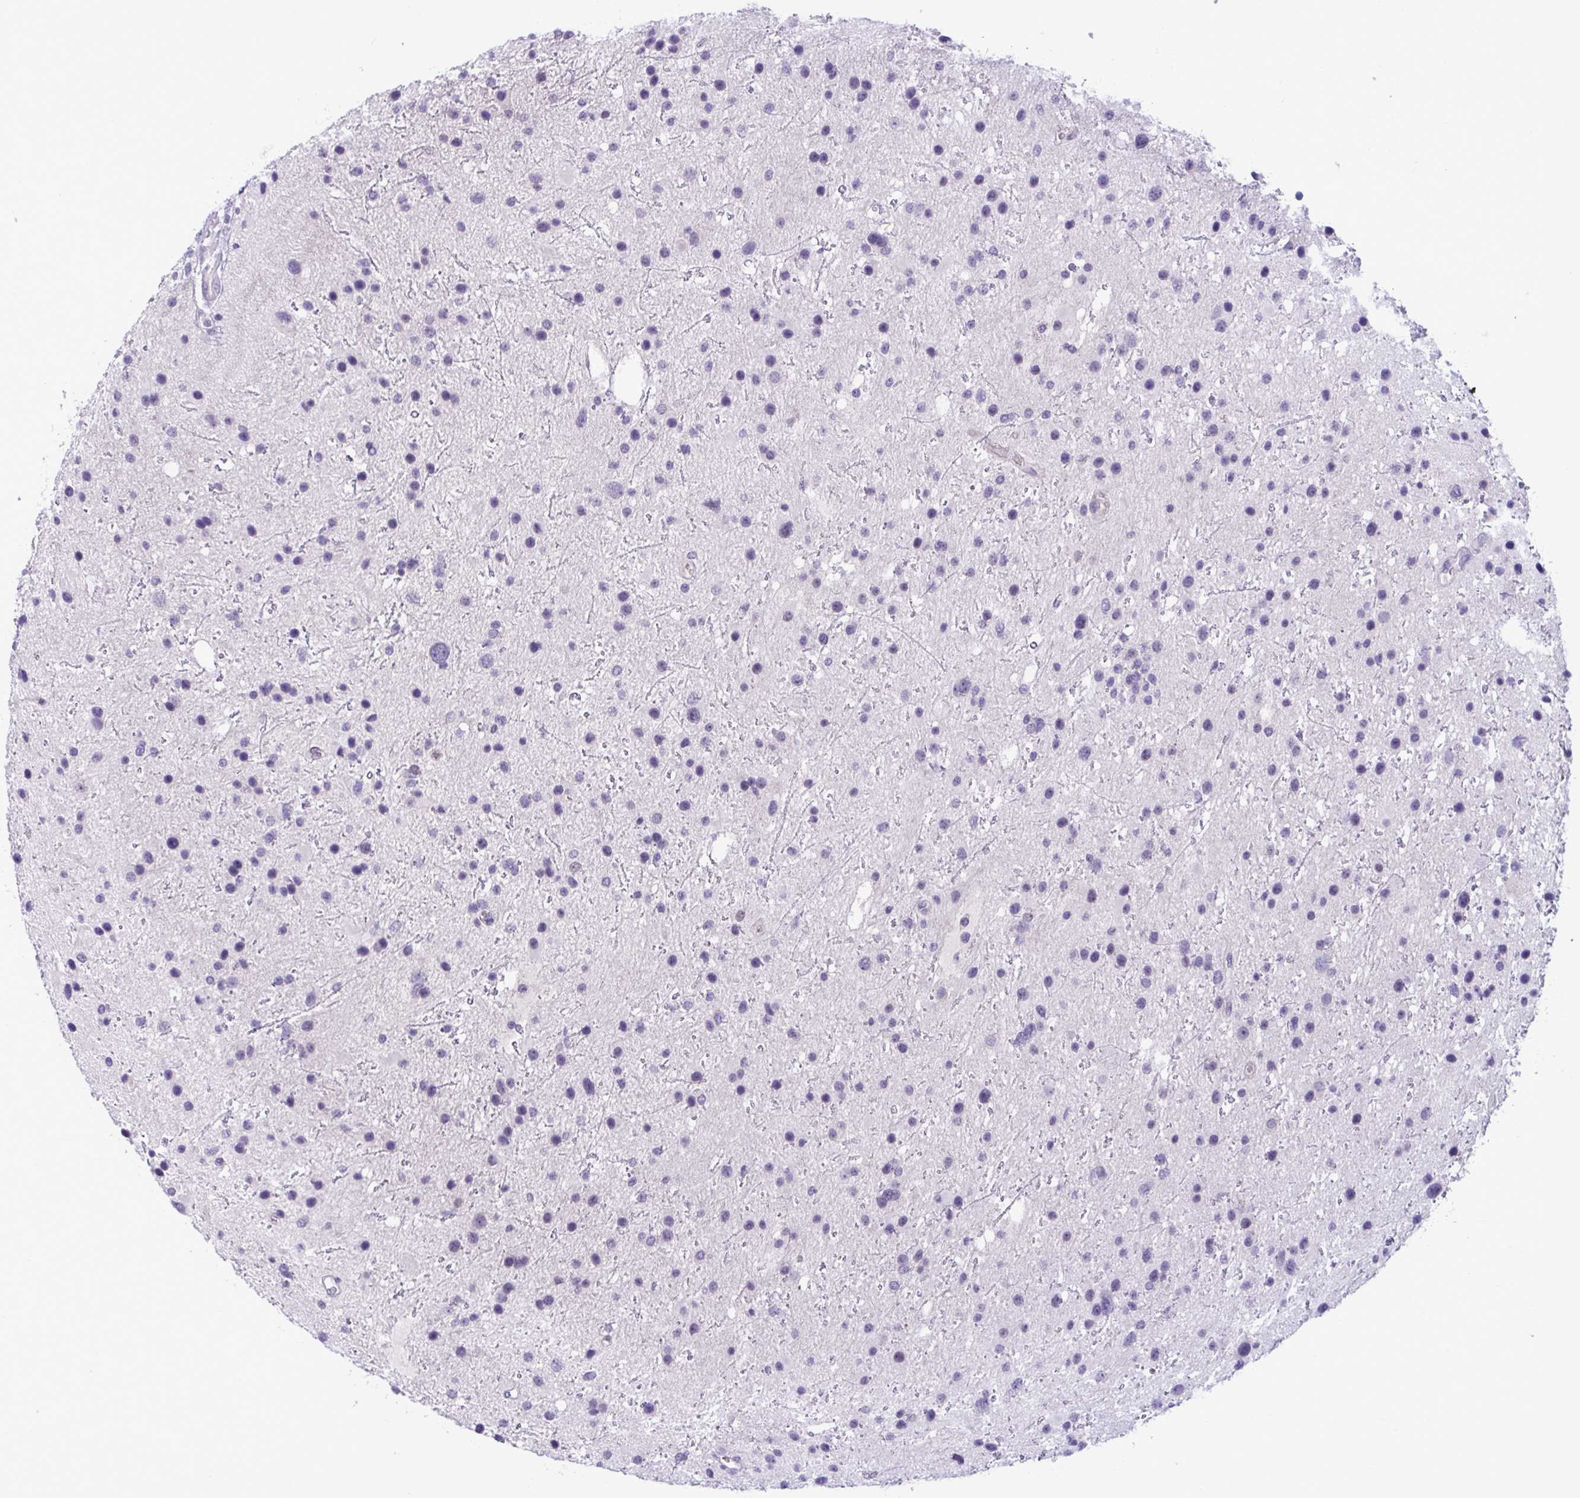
{"staining": {"intensity": "negative", "quantity": "none", "location": "none"}, "tissue": "glioma", "cell_type": "Tumor cells", "image_type": "cancer", "snomed": [{"axis": "morphology", "description": "Glioma, malignant, Low grade"}, {"axis": "topography", "description": "Brain"}], "caption": "Immunohistochemical staining of malignant low-grade glioma displays no significant staining in tumor cells.", "gene": "WNT9B", "patient": {"sex": "female", "age": 32}}